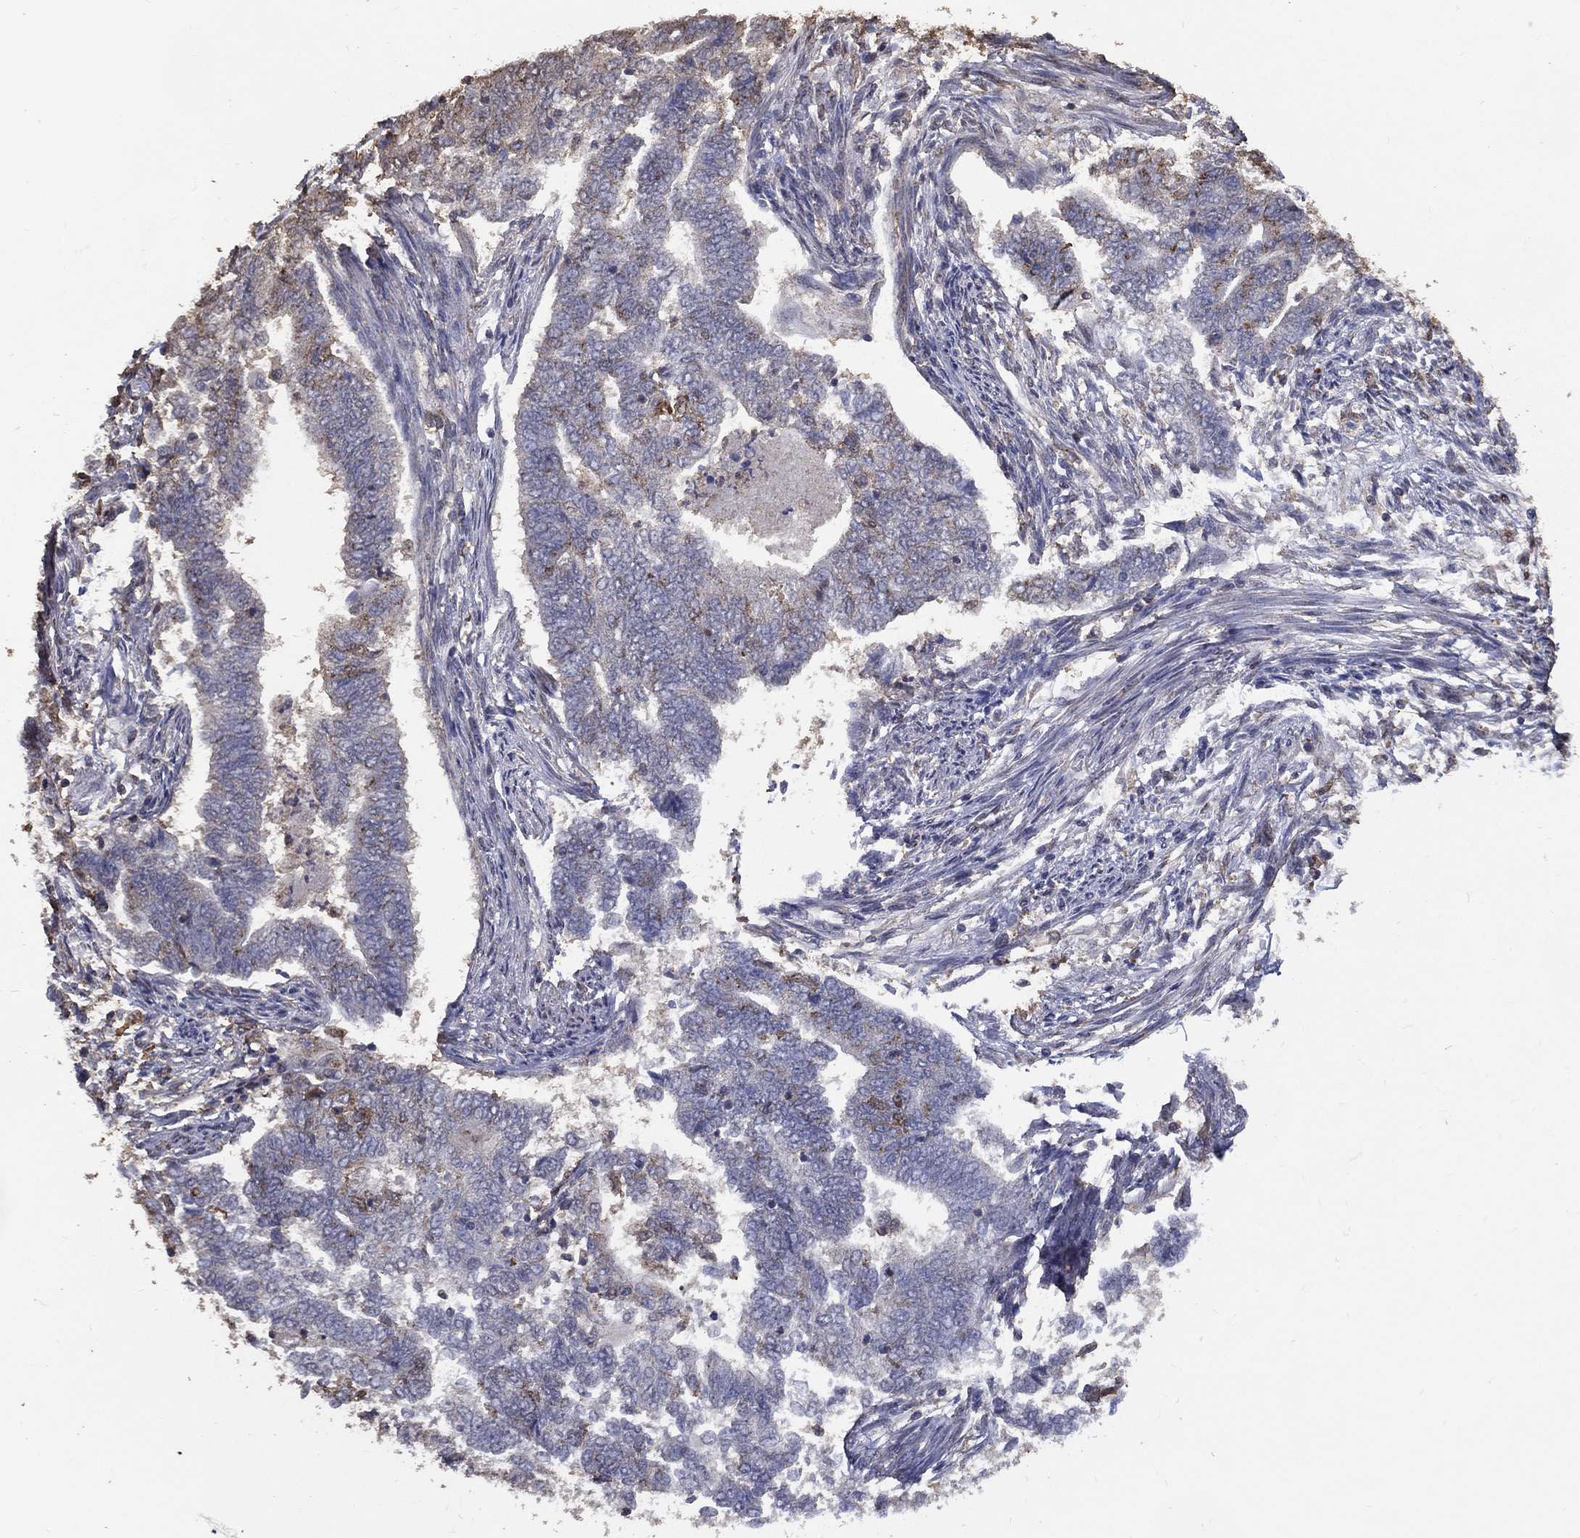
{"staining": {"intensity": "weak", "quantity": "<25%", "location": "cytoplasmic/membranous"}, "tissue": "endometrial cancer", "cell_type": "Tumor cells", "image_type": "cancer", "snomed": [{"axis": "morphology", "description": "Adenocarcinoma, NOS"}, {"axis": "topography", "description": "Endometrium"}], "caption": "An immunohistochemistry (IHC) image of endometrial cancer is shown. There is no staining in tumor cells of endometrial cancer. Brightfield microscopy of immunohistochemistry (IHC) stained with DAB (3,3'-diaminobenzidine) (brown) and hematoxylin (blue), captured at high magnification.", "gene": "GPR183", "patient": {"sex": "female", "age": 65}}